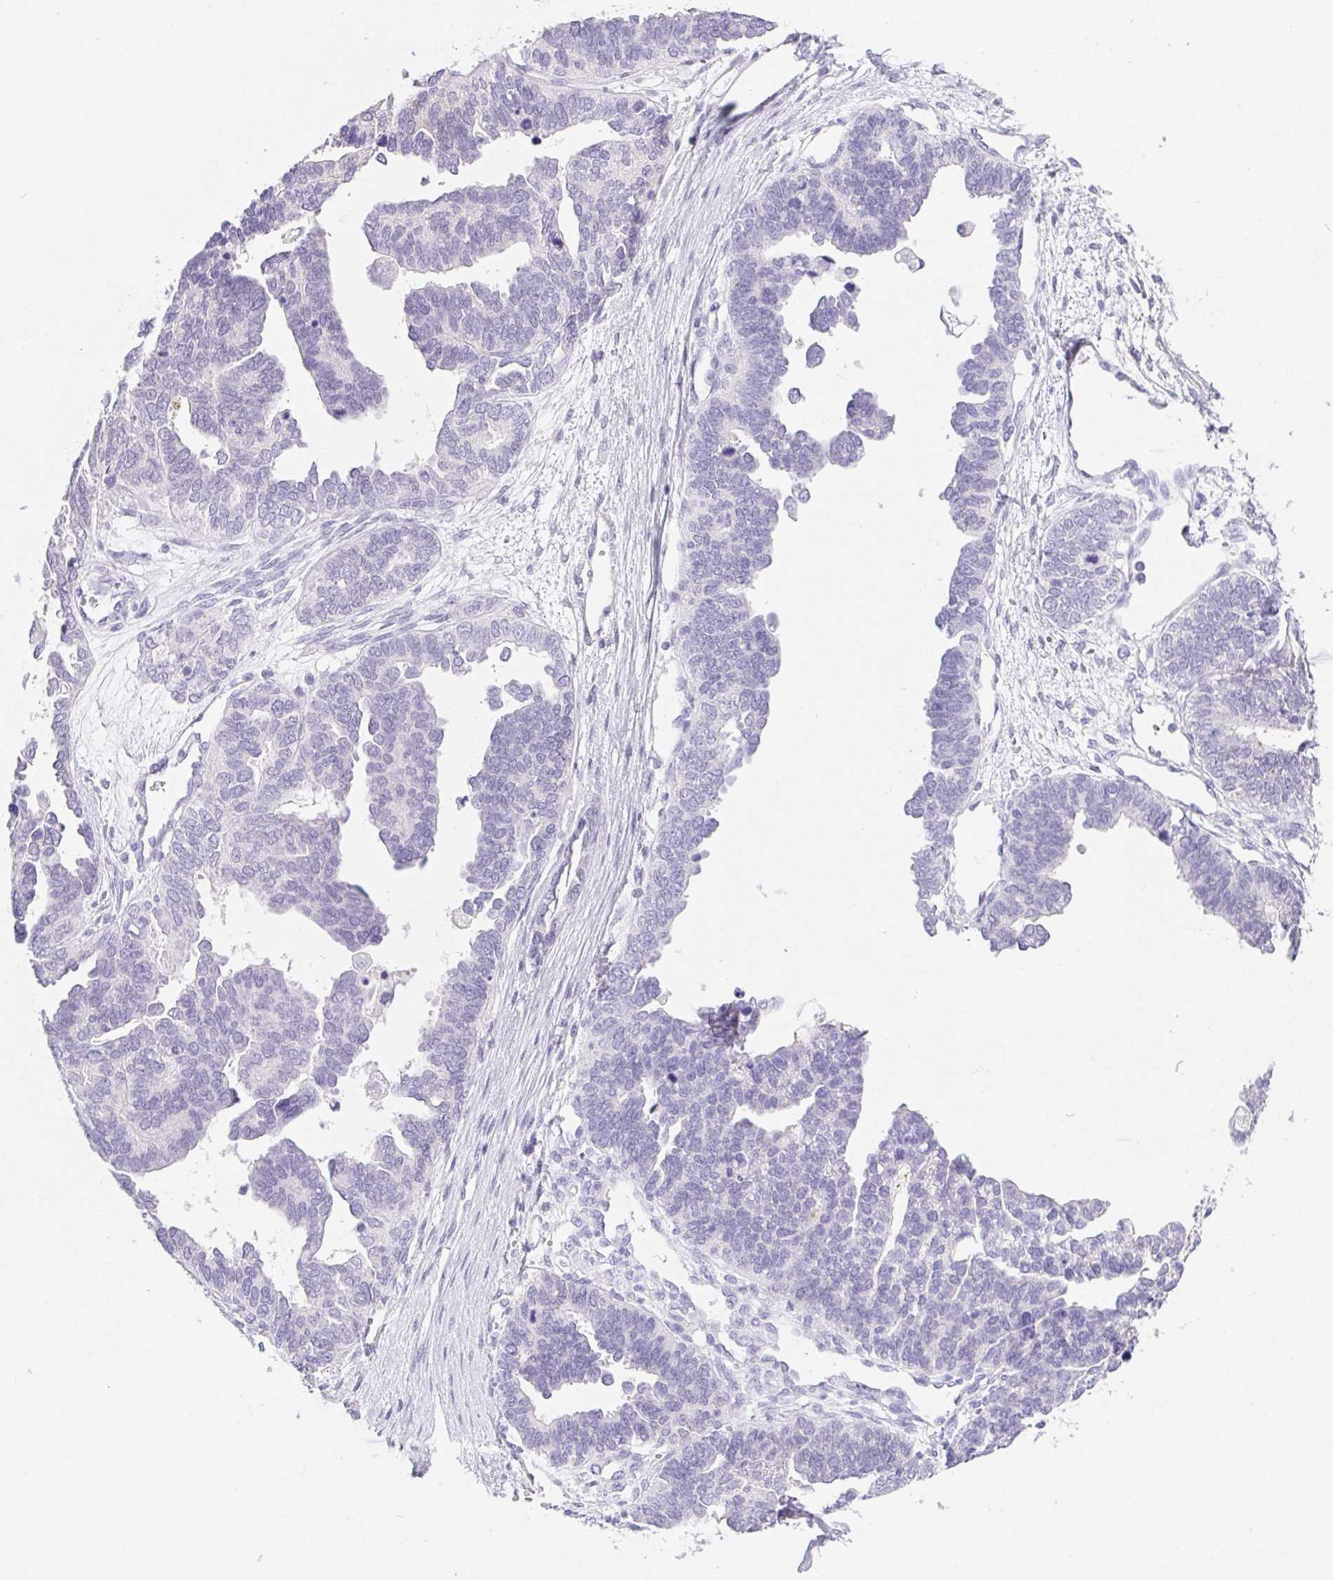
{"staining": {"intensity": "negative", "quantity": "none", "location": "none"}, "tissue": "ovarian cancer", "cell_type": "Tumor cells", "image_type": "cancer", "snomed": [{"axis": "morphology", "description": "Cystadenocarcinoma, serous, NOS"}, {"axis": "topography", "description": "Ovary"}], "caption": "An immunohistochemistry (IHC) photomicrograph of ovarian cancer is shown. There is no staining in tumor cells of ovarian cancer. (Brightfield microscopy of DAB (3,3'-diaminobenzidine) IHC at high magnification).", "gene": "PNLIP", "patient": {"sex": "female", "age": 51}}